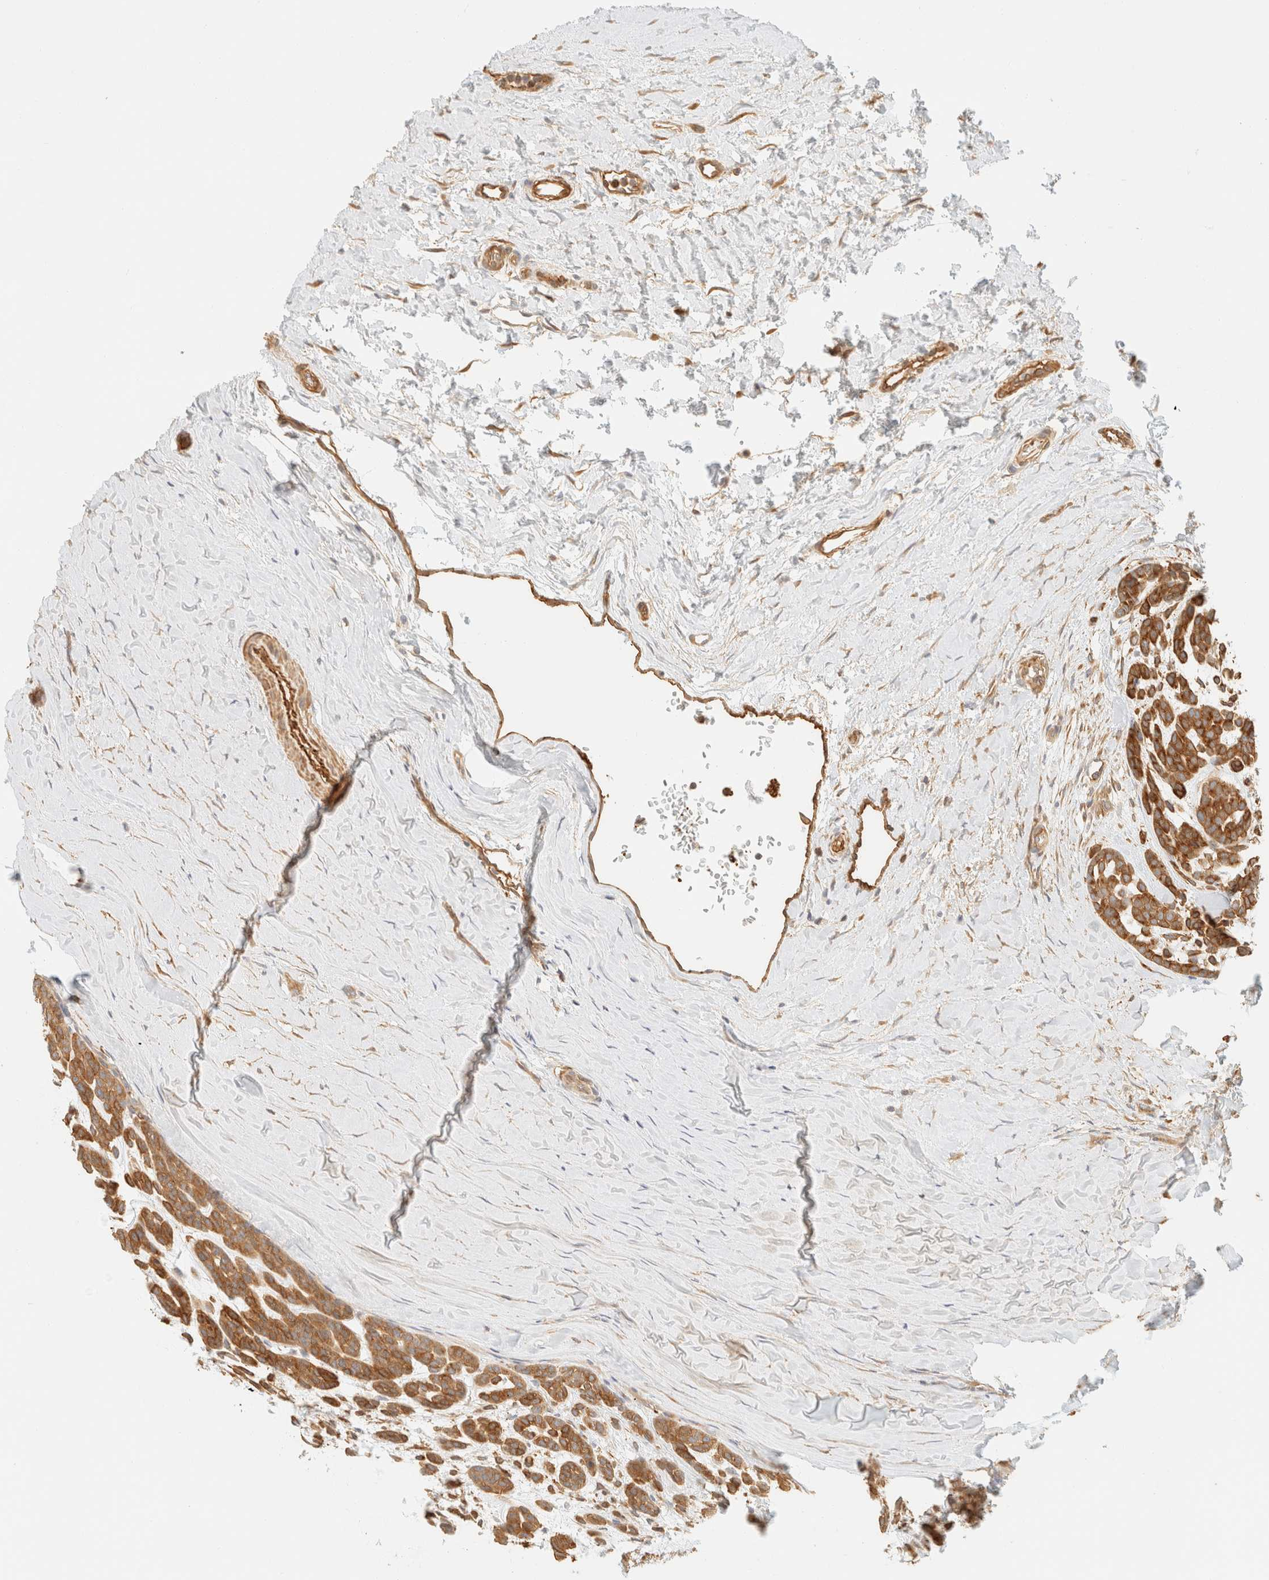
{"staining": {"intensity": "moderate", "quantity": ">75%", "location": "cytoplasmic/membranous"}, "tissue": "head and neck cancer", "cell_type": "Tumor cells", "image_type": "cancer", "snomed": [{"axis": "morphology", "description": "Adenocarcinoma, NOS"}, {"axis": "morphology", "description": "Adenoma, NOS"}, {"axis": "topography", "description": "Head-Neck"}], "caption": "A histopathology image showing moderate cytoplasmic/membranous expression in approximately >75% of tumor cells in head and neck adenocarcinoma, as visualized by brown immunohistochemical staining.", "gene": "OTOP2", "patient": {"sex": "female", "age": 55}}